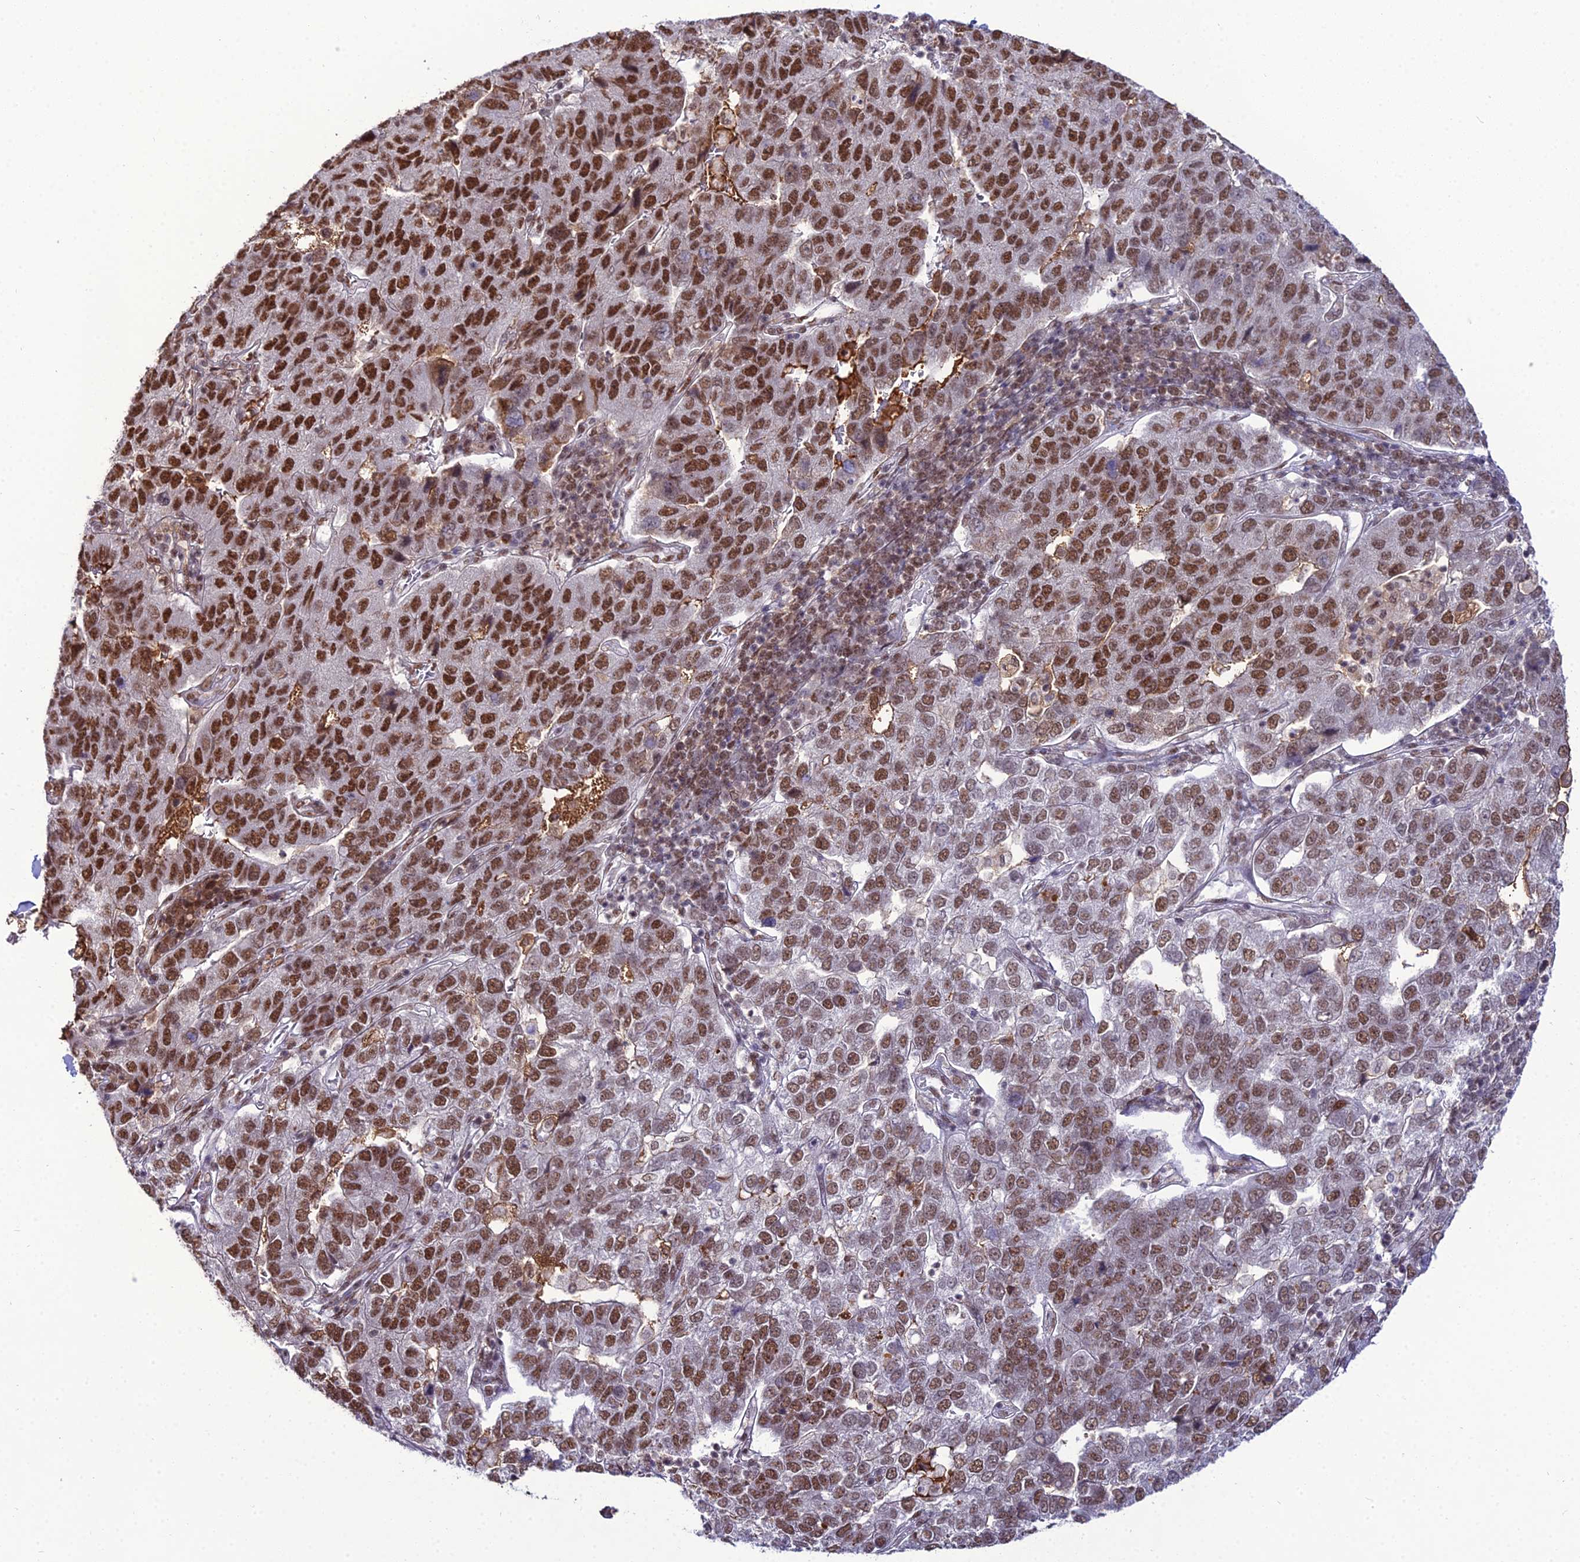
{"staining": {"intensity": "strong", "quantity": "25%-75%", "location": "nuclear"}, "tissue": "pancreatic cancer", "cell_type": "Tumor cells", "image_type": "cancer", "snomed": [{"axis": "morphology", "description": "Adenocarcinoma, NOS"}, {"axis": "topography", "description": "Pancreas"}], "caption": "DAB (3,3'-diaminobenzidine) immunohistochemical staining of pancreatic adenocarcinoma exhibits strong nuclear protein staining in about 25%-75% of tumor cells.", "gene": "RBM12", "patient": {"sex": "female", "age": 61}}